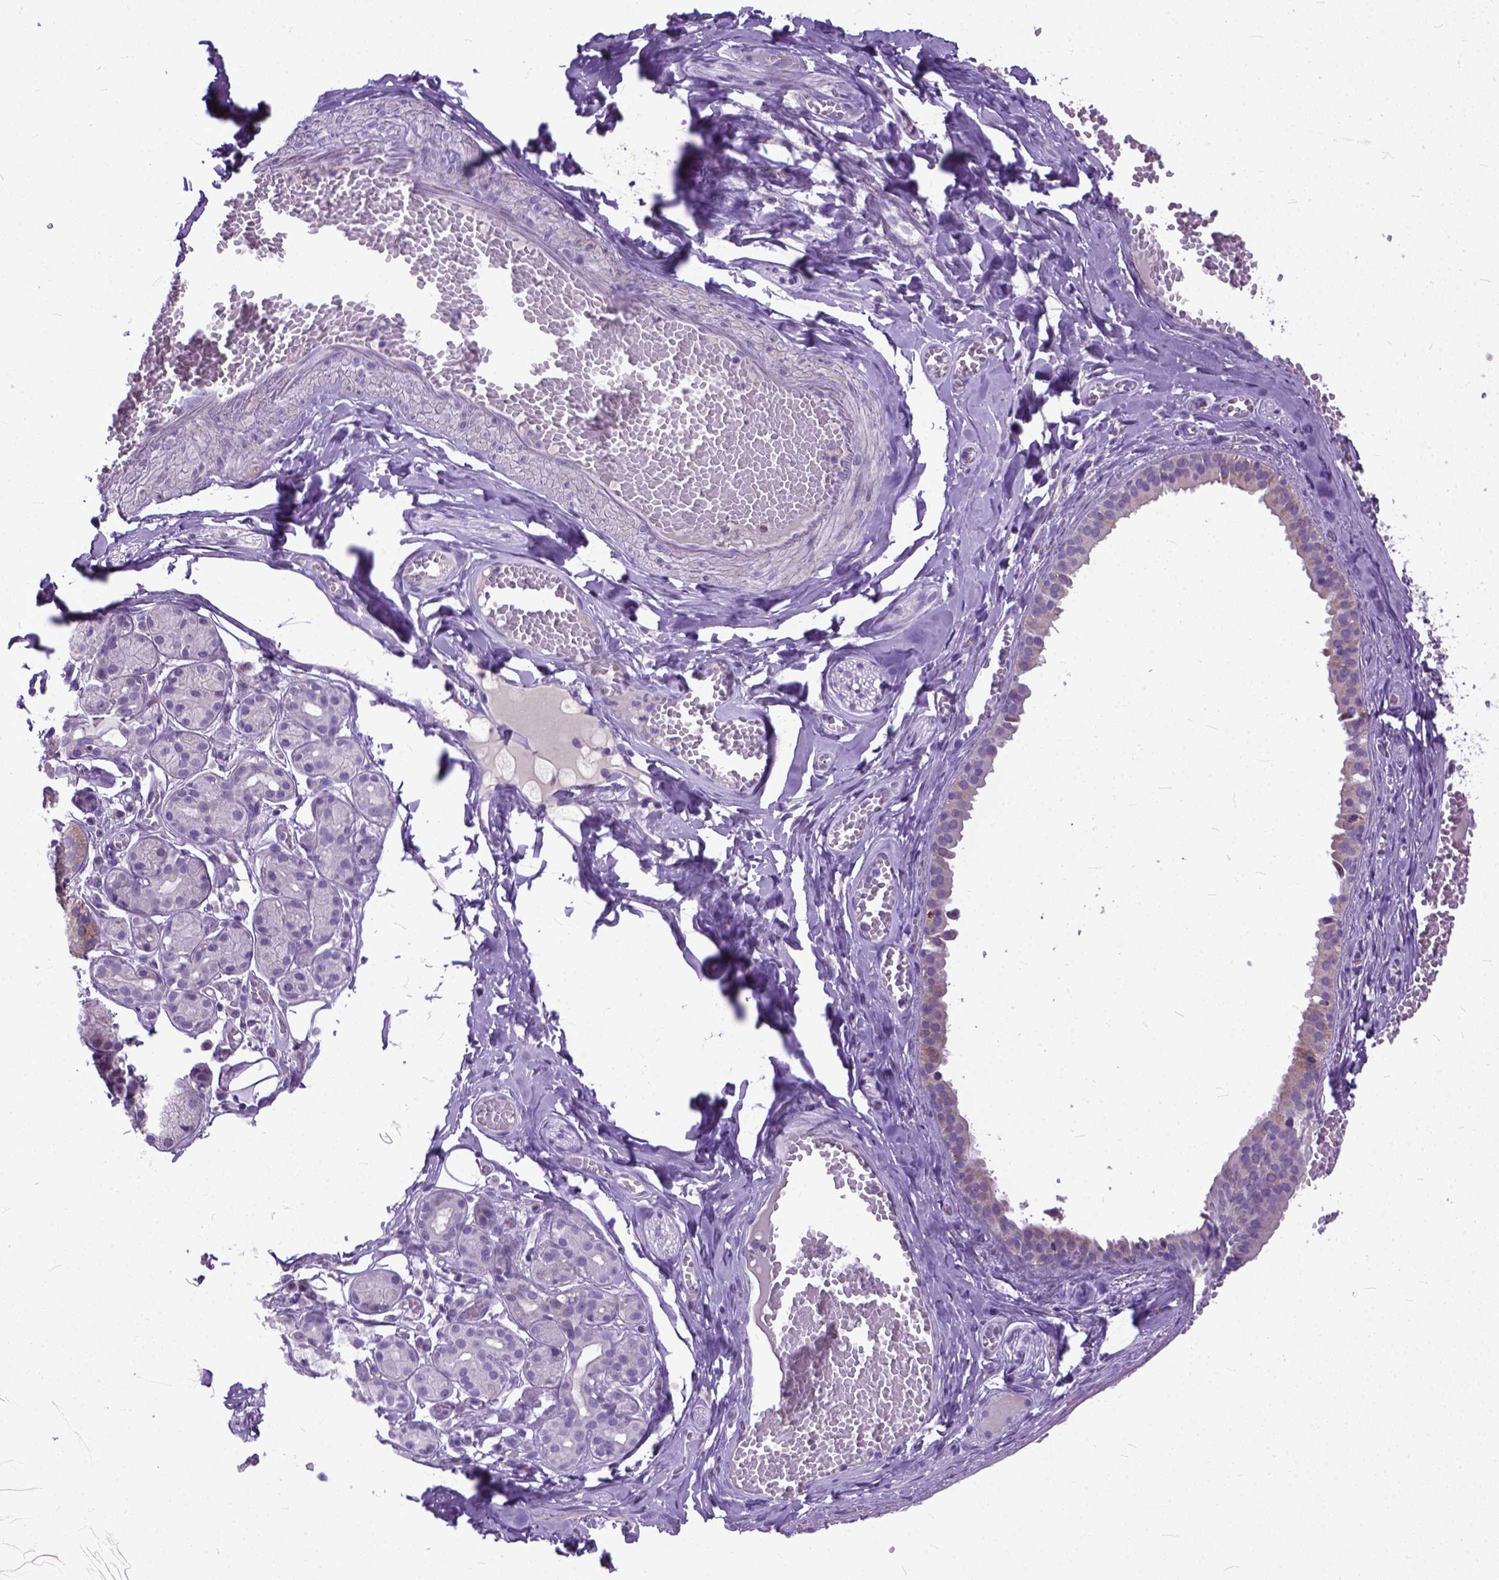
{"staining": {"intensity": "weak", "quantity": "<25%", "location": "cytoplasmic/membranous"}, "tissue": "salivary gland", "cell_type": "Glandular cells", "image_type": "normal", "snomed": [{"axis": "morphology", "description": "Normal tissue, NOS"}, {"axis": "topography", "description": "Salivary gland"}, {"axis": "topography", "description": "Peripheral nerve tissue"}], "caption": "Immunohistochemical staining of normal human salivary gland displays no significant expression in glandular cells. (Immunohistochemistry, brightfield microscopy, high magnification).", "gene": "PLK5", "patient": {"sex": "male", "age": 71}}